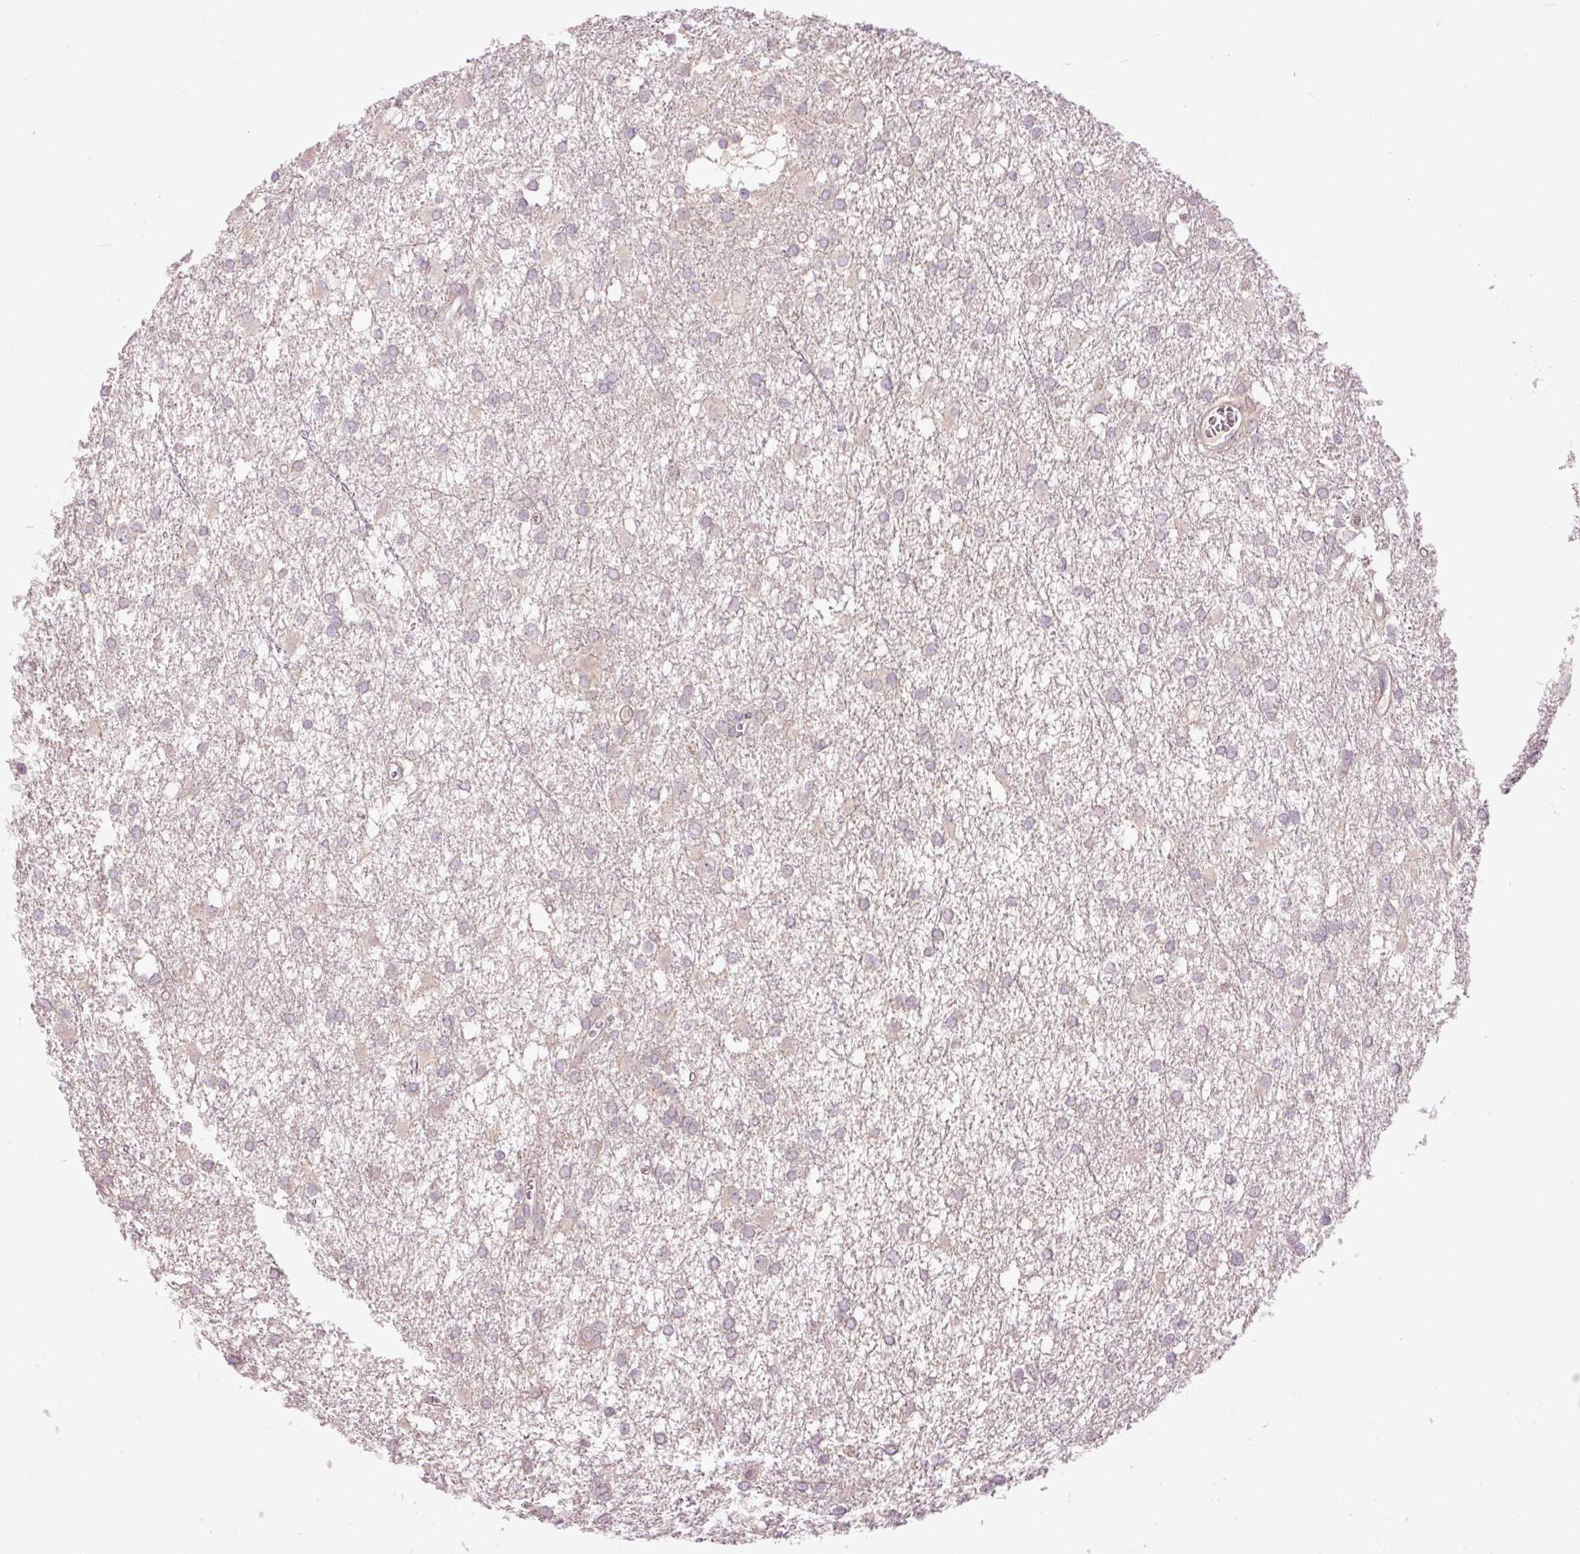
{"staining": {"intensity": "negative", "quantity": "none", "location": "none"}, "tissue": "glioma", "cell_type": "Tumor cells", "image_type": "cancer", "snomed": [{"axis": "morphology", "description": "Glioma, malignant, High grade"}, {"axis": "topography", "description": "Brain"}], "caption": "A high-resolution photomicrograph shows immunohistochemistry (IHC) staining of glioma, which demonstrates no significant positivity in tumor cells. (DAB (3,3'-diaminobenzidine) IHC, high magnification).", "gene": "FCRL4", "patient": {"sex": "male", "age": 48}}